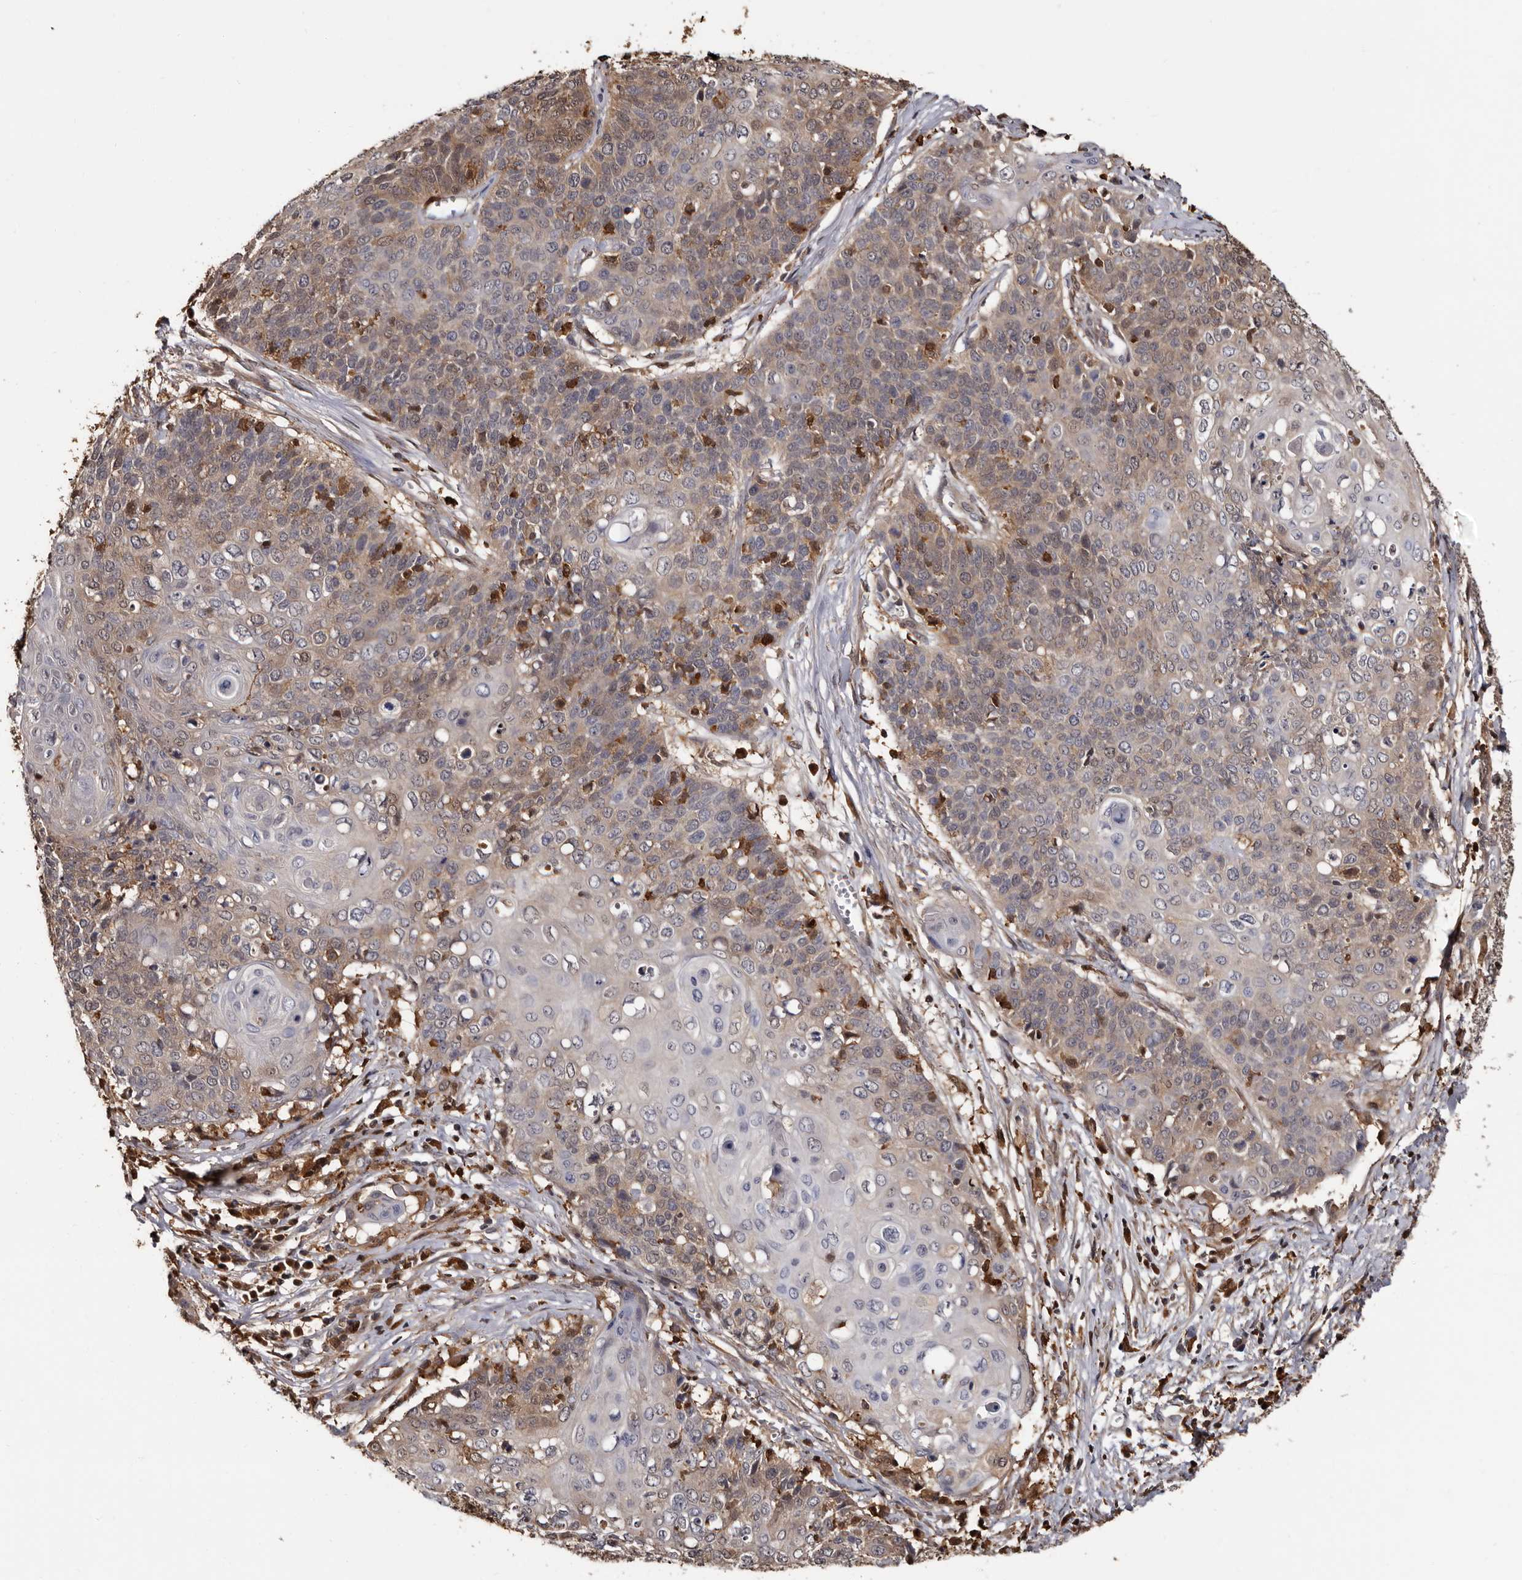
{"staining": {"intensity": "weak", "quantity": "25%-75%", "location": "cytoplasmic/membranous"}, "tissue": "cervical cancer", "cell_type": "Tumor cells", "image_type": "cancer", "snomed": [{"axis": "morphology", "description": "Squamous cell carcinoma, NOS"}, {"axis": "topography", "description": "Cervix"}], "caption": "Immunohistochemistry (IHC) (DAB) staining of cervical cancer reveals weak cytoplasmic/membranous protein positivity in approximately 25%-75% of tumor cells.", "gene": "DNPH1", "patient": {"sex": "female", "age": 39}}